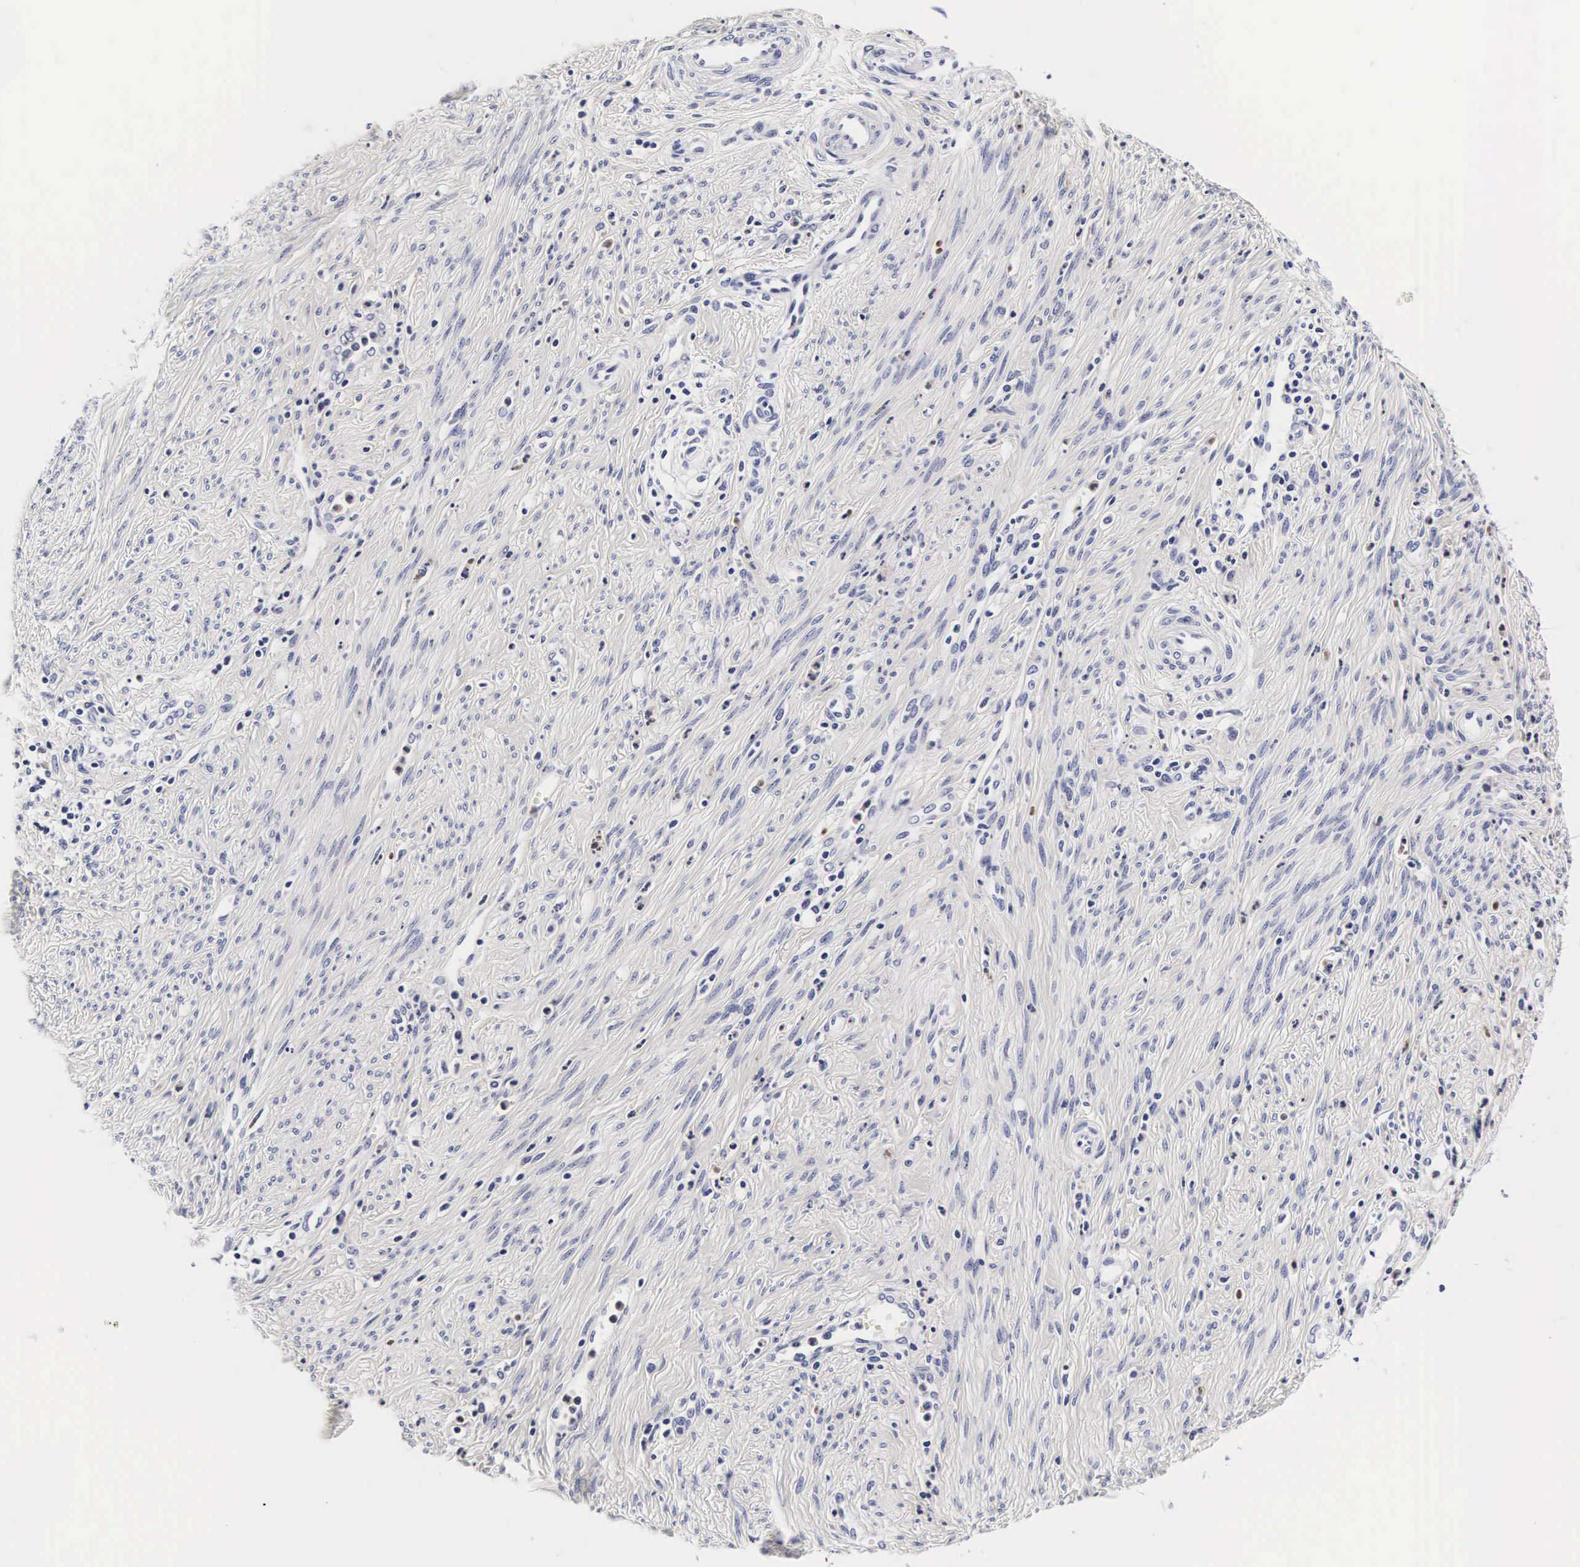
{"staining": {"intensity": "negative", "quantity": "none", "location": "none"}, "tissue": "cervical cancer", "cell_type": "Tumor cells", "image_type": "cancer", "snomed": [{"axis": "morphology", "description": "Normal tissue, NOS"}, {"axis": "morphology", "description": "Adenocarcinoma, NOS"}, {"axis": "topography", "description": "Cervix"}], "caption": "DAB immunohistochemical staining of adenocarcinoma (cervical) displays no significant expression in tumor cells.", "gene": "RNASE6", "patient": {"sex": "female", "age": 34}}